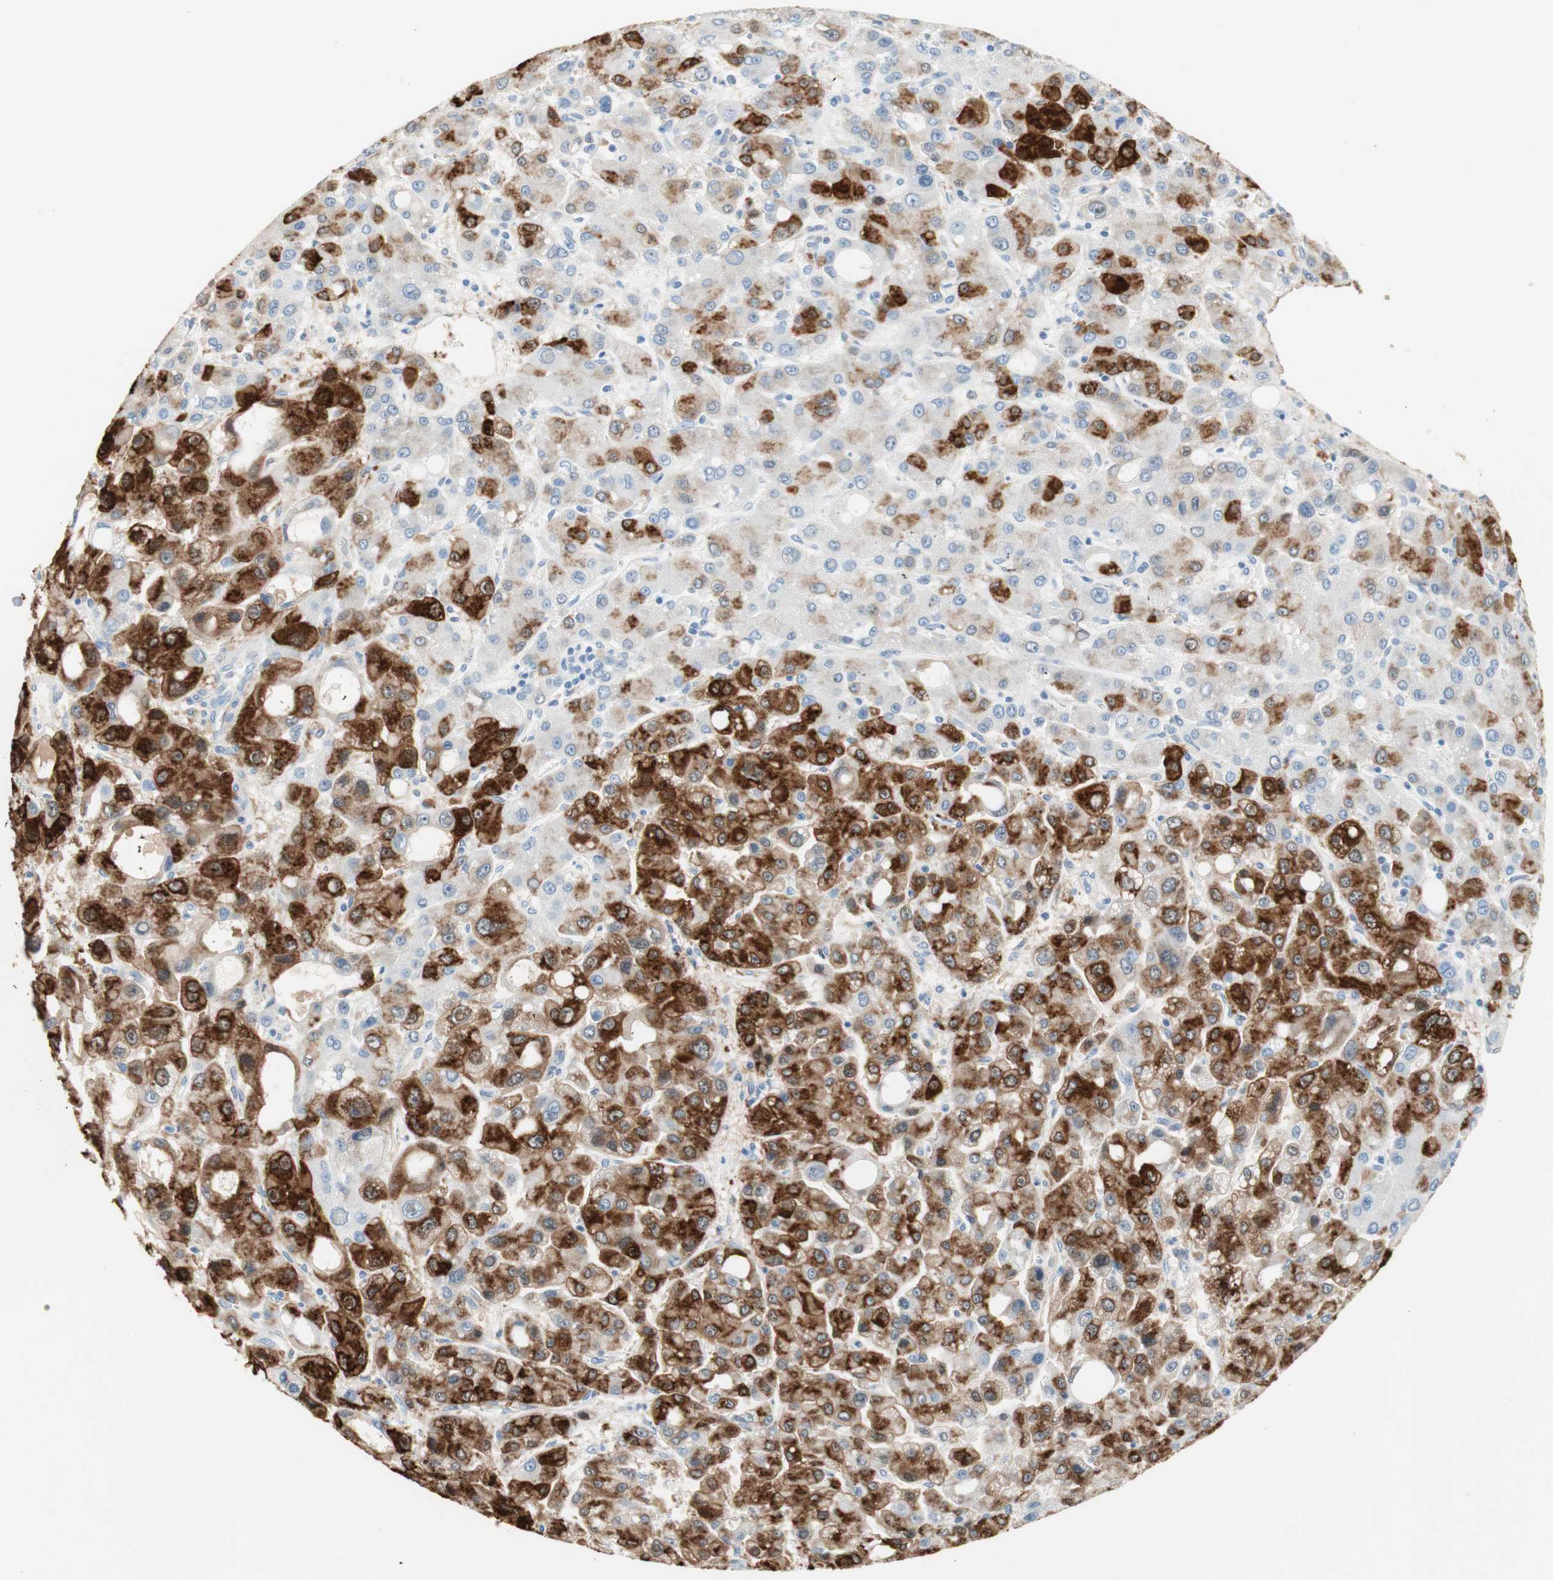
{"staining": {"intensity": "strong", "quantity": ">75%", "location": "cytoplasmic/membranous"}, "tissue": "liver cancer", "cell_type": "Tumor cells", "image_type": "cancer", "snomed": [{"axis": "morphology", "description": "Carcinoma, Hepatocellular, NOS"}, {"axis": "topography", "description": "Liver"}], "caption": "High-power microscopy captured an IHC micrograph of liver cancer (hepatocellular carcinoma), revealing strong cytoplasmic/membranous staining in about >75% of tumor cells.", "gene": "GLUL", "patient": {"sex": "male", "age": 55}}